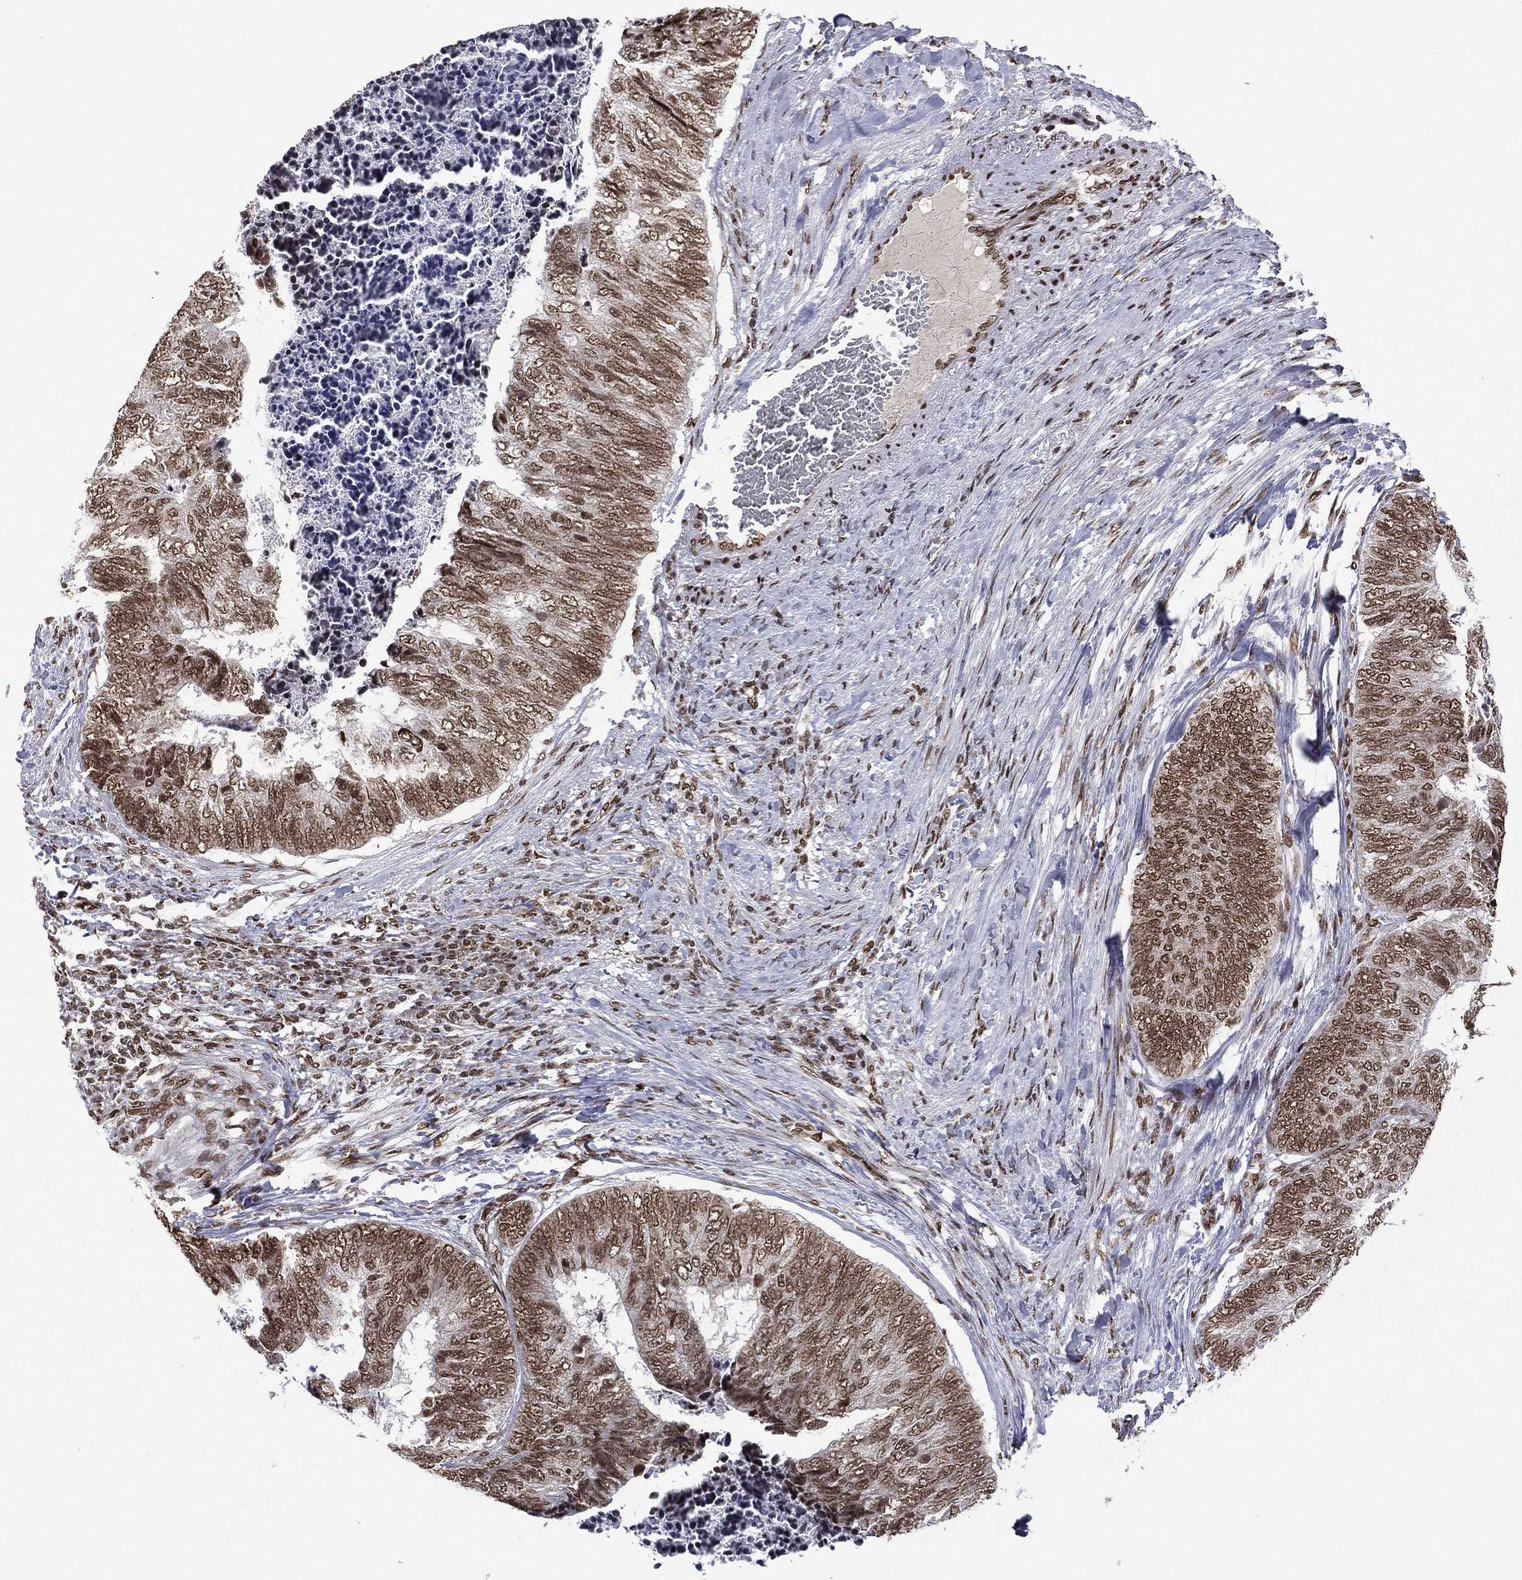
{"staining": {"intensity": "moderate", "quantity": ">75%", "location": "nuclear"}, "tissue": "colorectal cancer", "cell_type": "Tumor cells", "image_type": "cancer", "snomed": [{"axis": "morphology", "description": "Adenocarcinoma, NOS"}, {"axis": "topography", "description": "Colon"}], "caption": "Moderate nuclear expression is seen in about >75% of tumor cells in colorectal cancer (adenocarcinoma).", "gene": "C5orf24", "patient": {"sex": "female", "age": 67}}